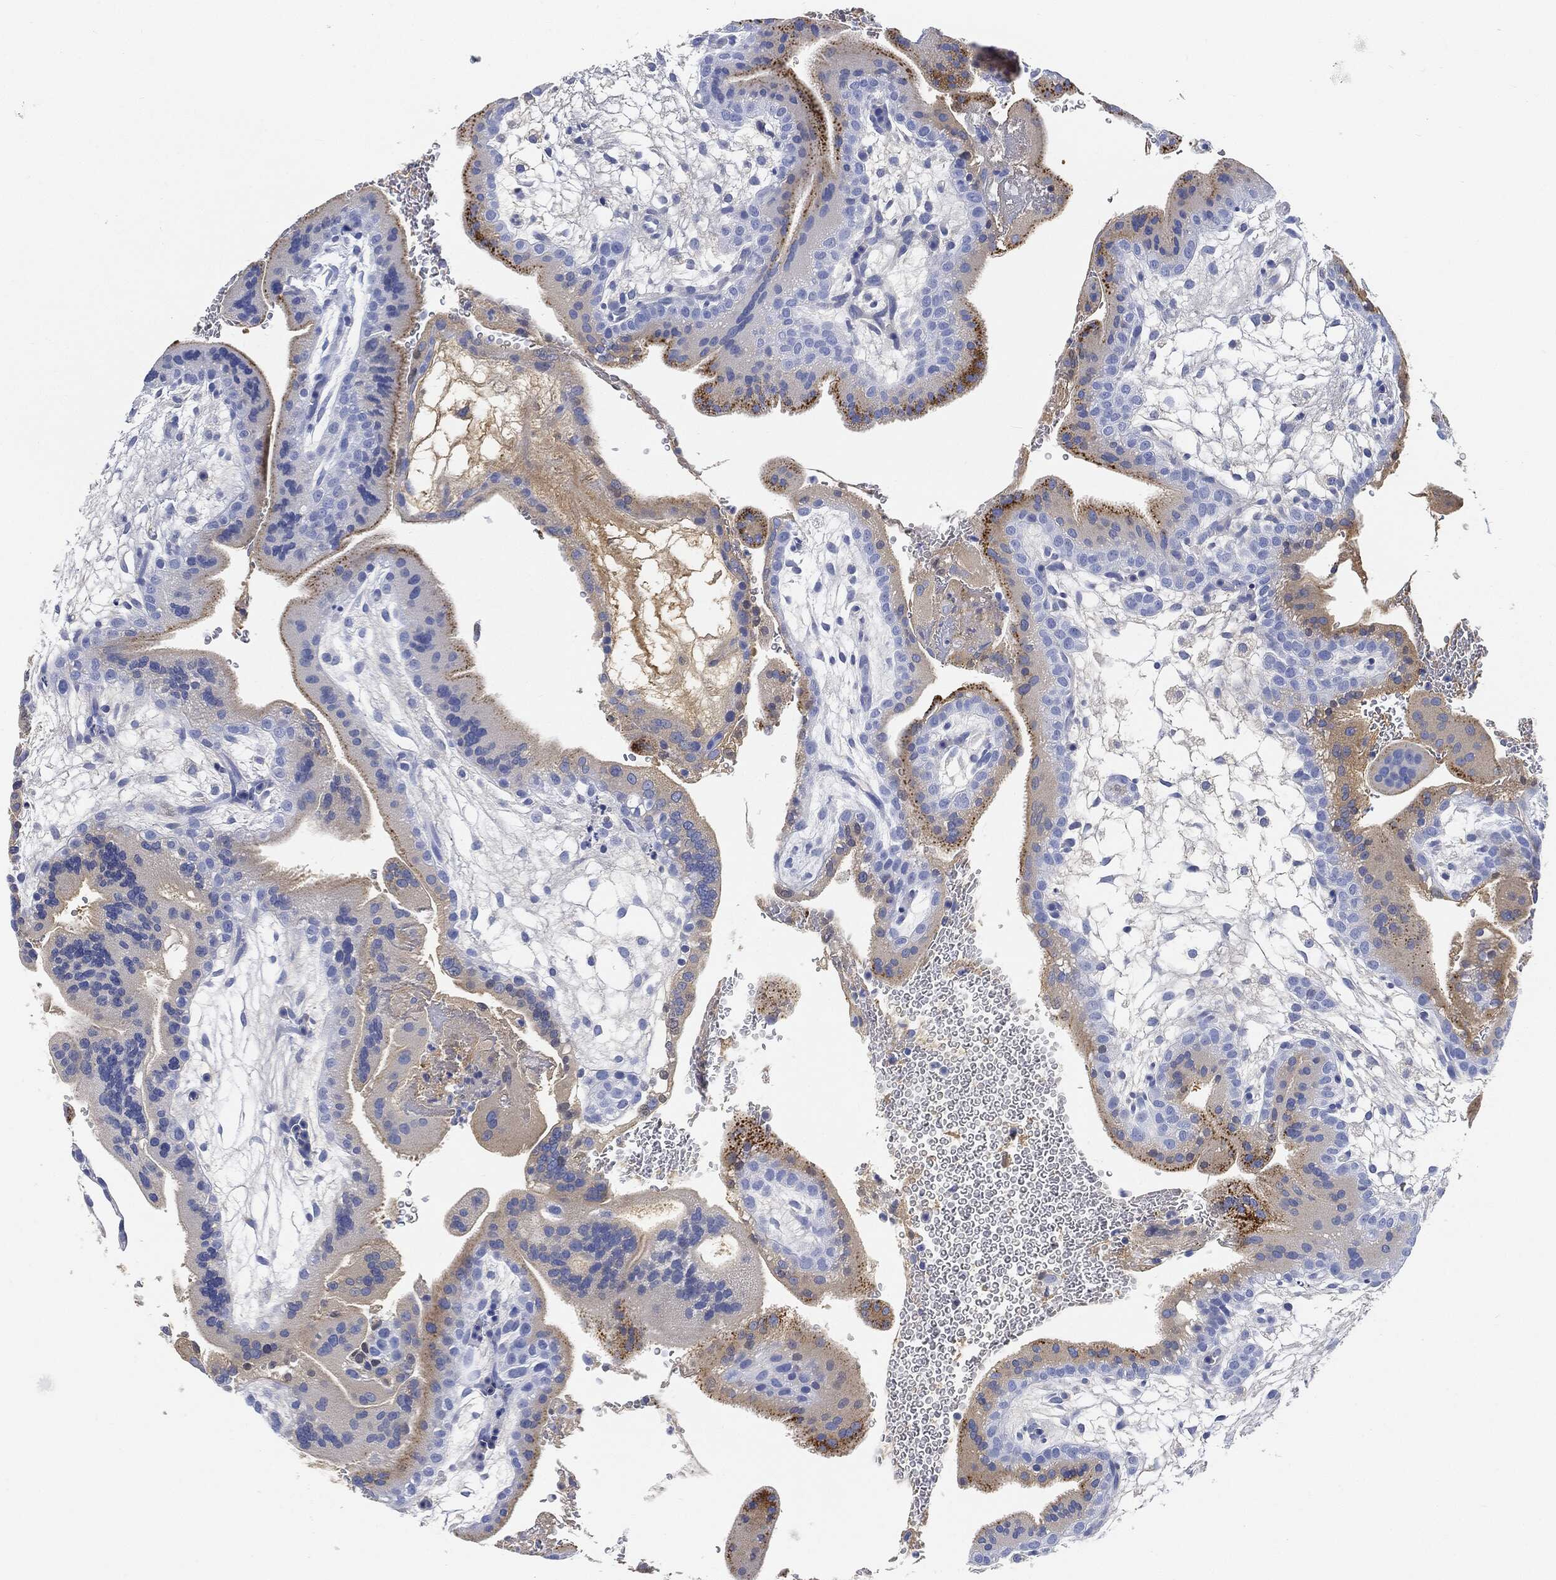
{"staining": {"intensity": "weak", "quantity": "<25%", "location": "cytoplasmic/membranous"}, "tissue": "placenta", "cell_type": "Decidual cells", "image_type": "normal", "snomed": [{"axis": "morphology", "description": "Normal tissue, NOS"}, {"axis": "topography", "description": "Placenta"}], "caption": "High power microscopy histopathology image of an immunohistochemistry (IHC) image of normal placenta, revealing no significant expression in decidual cells.", "gene": "IGLV6", "patient": {"sex": "female", "age": 19}}